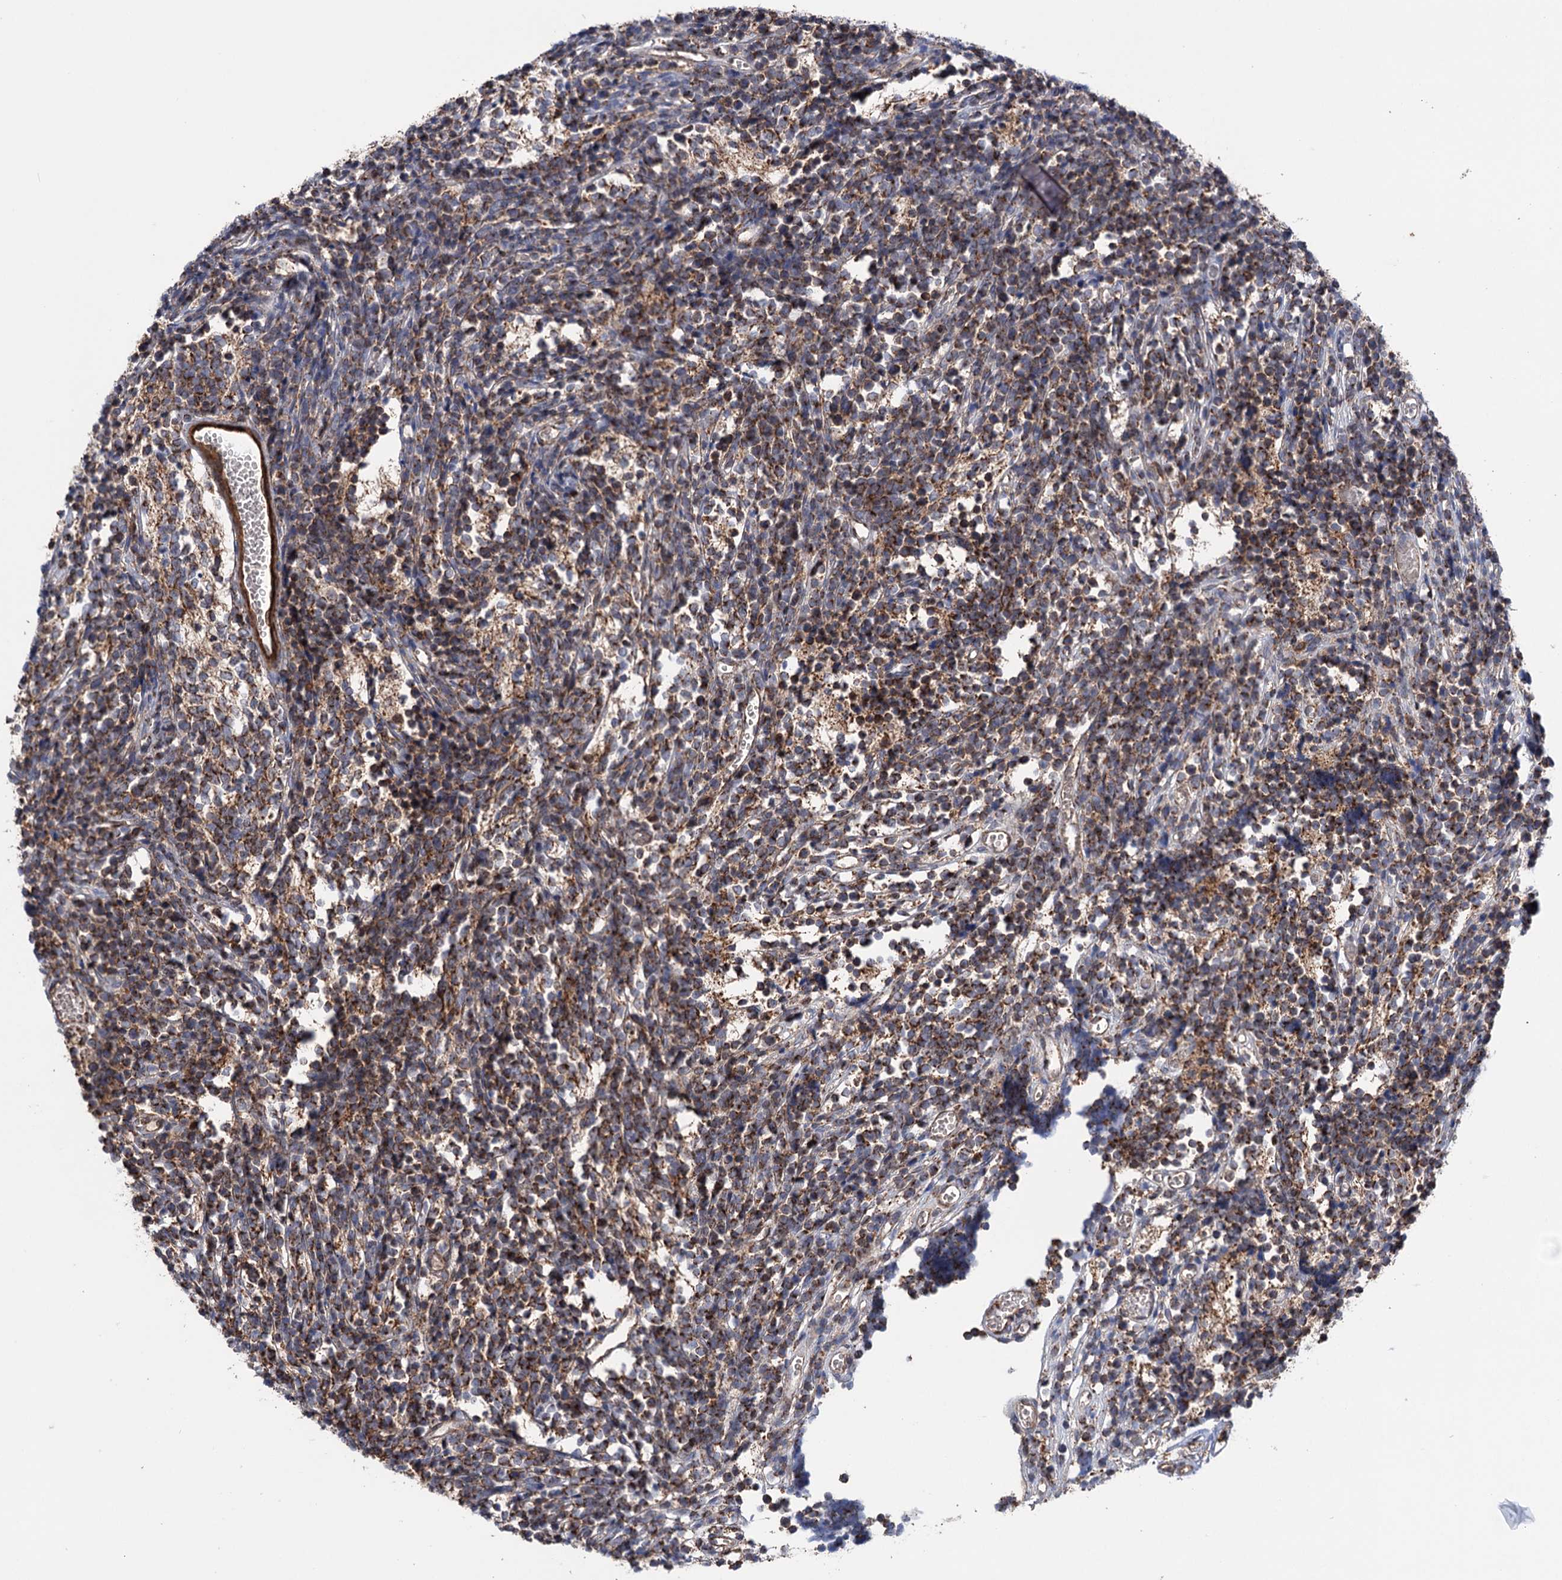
{"staining": {"intensity": "moderate", "quantity": ">75%", "location": "cytoplasmic/membranous"}, "tissue": "glioma", "cell_type": "Tumor cells", "image_type": "cancer", "snomed": [{"axis": "morphology", "description": "Glioma, malignant, Low grade"}, {"axis": "topography", "description": "Brain"}], "caption": "Immunohistochemistry of human malignant low-grade glioma displays medium levels of moderate cytoplasmic/membranous staining in about >75% of tumor cells.", "gene": "SUCLA2", "patient": {"sex": "female", "age": 1}}